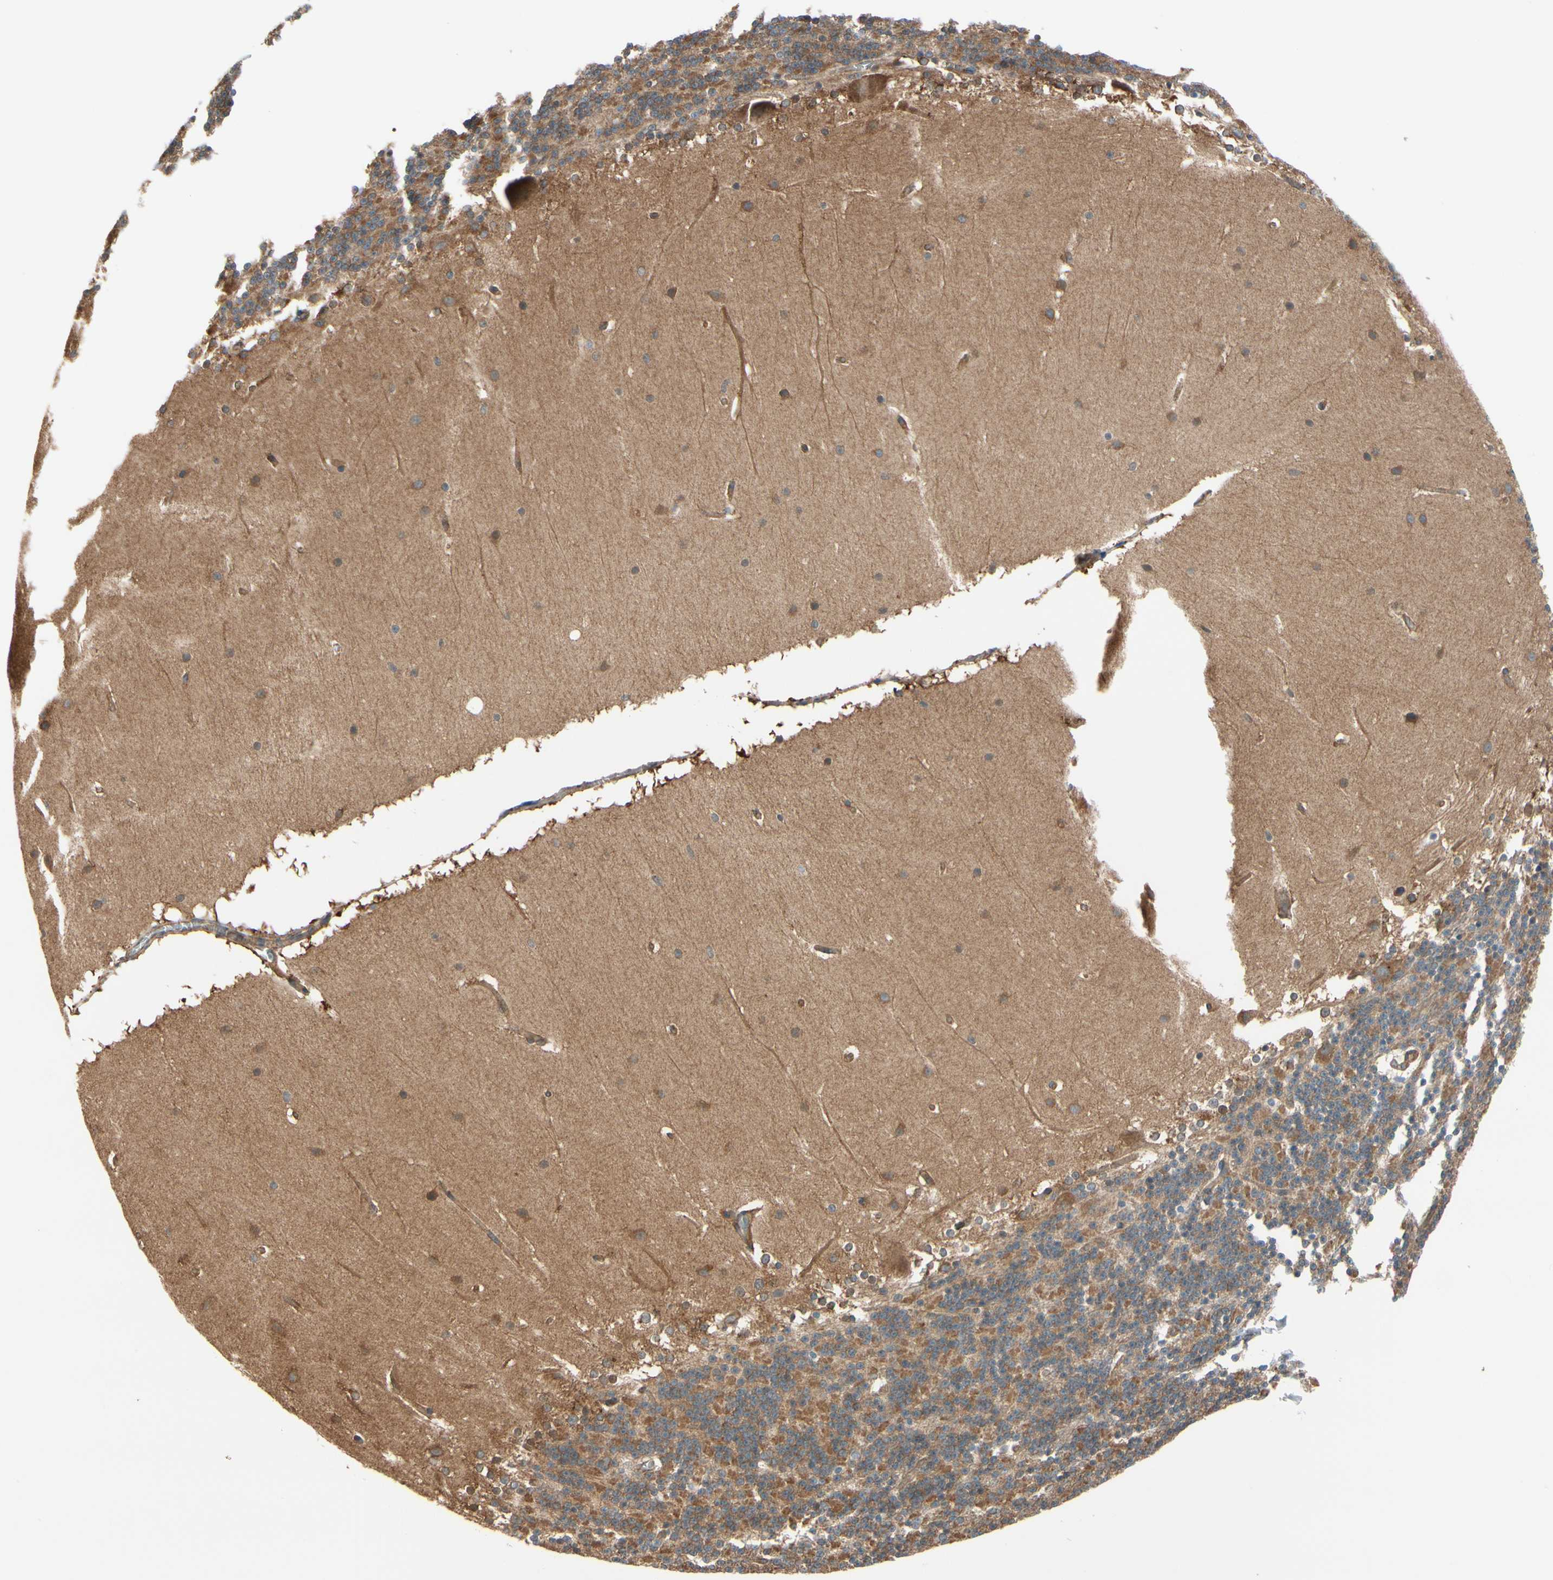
{"staining": {"intensity": "moderate", "quantity": "25%-75%", "location": "cytoplasmic/membranous"}, "tissue": "cerebellum", "cell_type": "Cells in granular layer", "image_type": "normal", "snomed": [{"axis": "morphology", "description": "Normal tissue, NOS"}, {"axis": "topography", "description": "Cerebellum"}], "caption": "Immunohistochemistry (IHC) (DAB (3,3'-diaminobenzidine)) staining of normal cerebellum reveals moderate cytoplasmic/membranous protein expression in approximately 25%-75% of cells in granular layer. Immunohistochemistry stains the protein of interest in brown and the nuclei are stained blue.", "gene": "EPS15", "patient": {"sex": "female", "age": 19}}